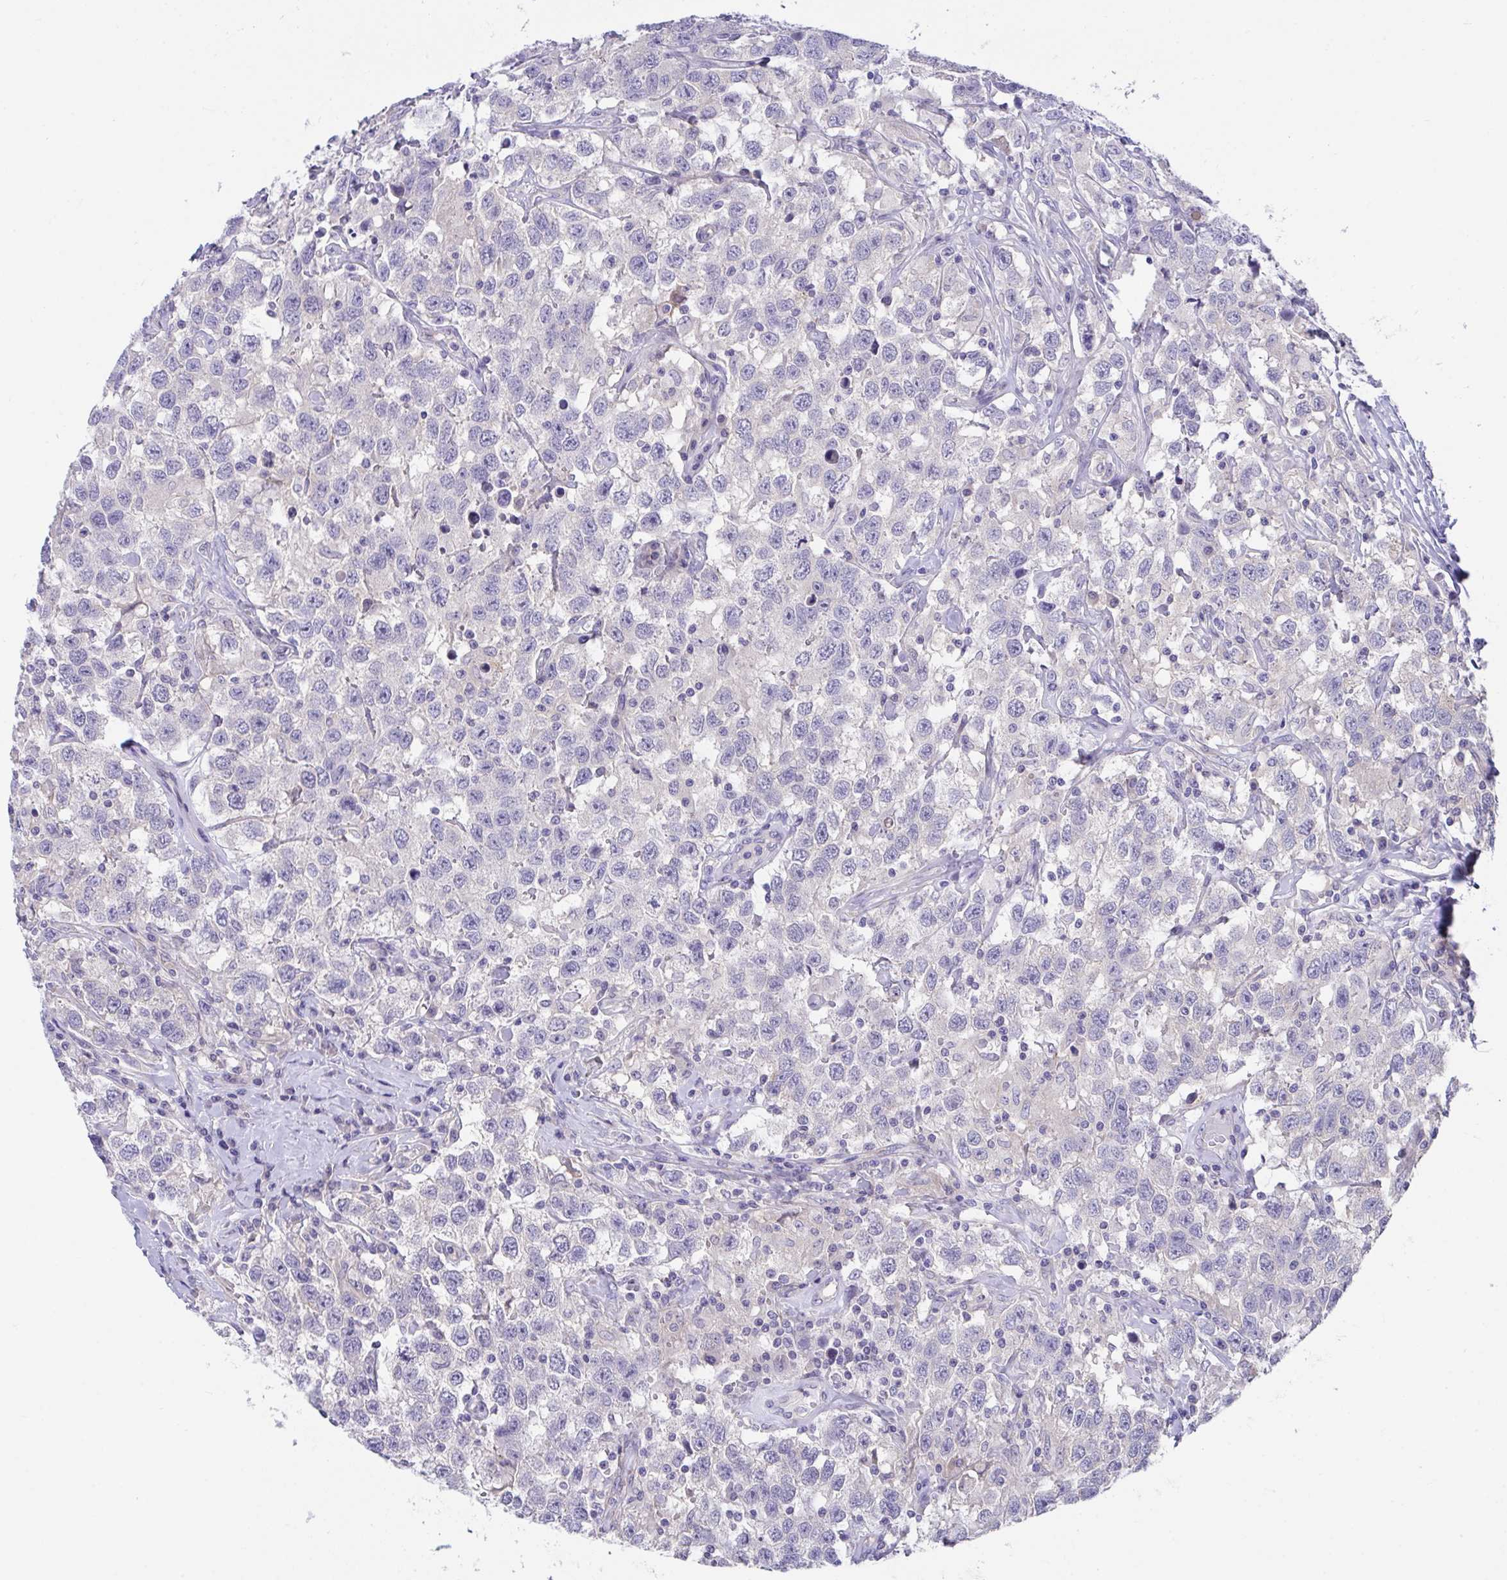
{"staining": {"intensity": "negative", "quantity": "none", "location": "none"}, "tissue": "testis cancer", "cell_type": "Tumor cells", "image_type": "cancer", "snomed": [{"axis": "morphology", "description": "Seminoma, NOS"}, {"axis": "topography", "description": "Testis"}], "caption": "An IHC image of testis cancer (seminoma) is shown. There is no staining in tumor cells of testis cancer (seminoma).", "gene": "RHOXF1", "patient": {"sex": "male", "age": 41}}